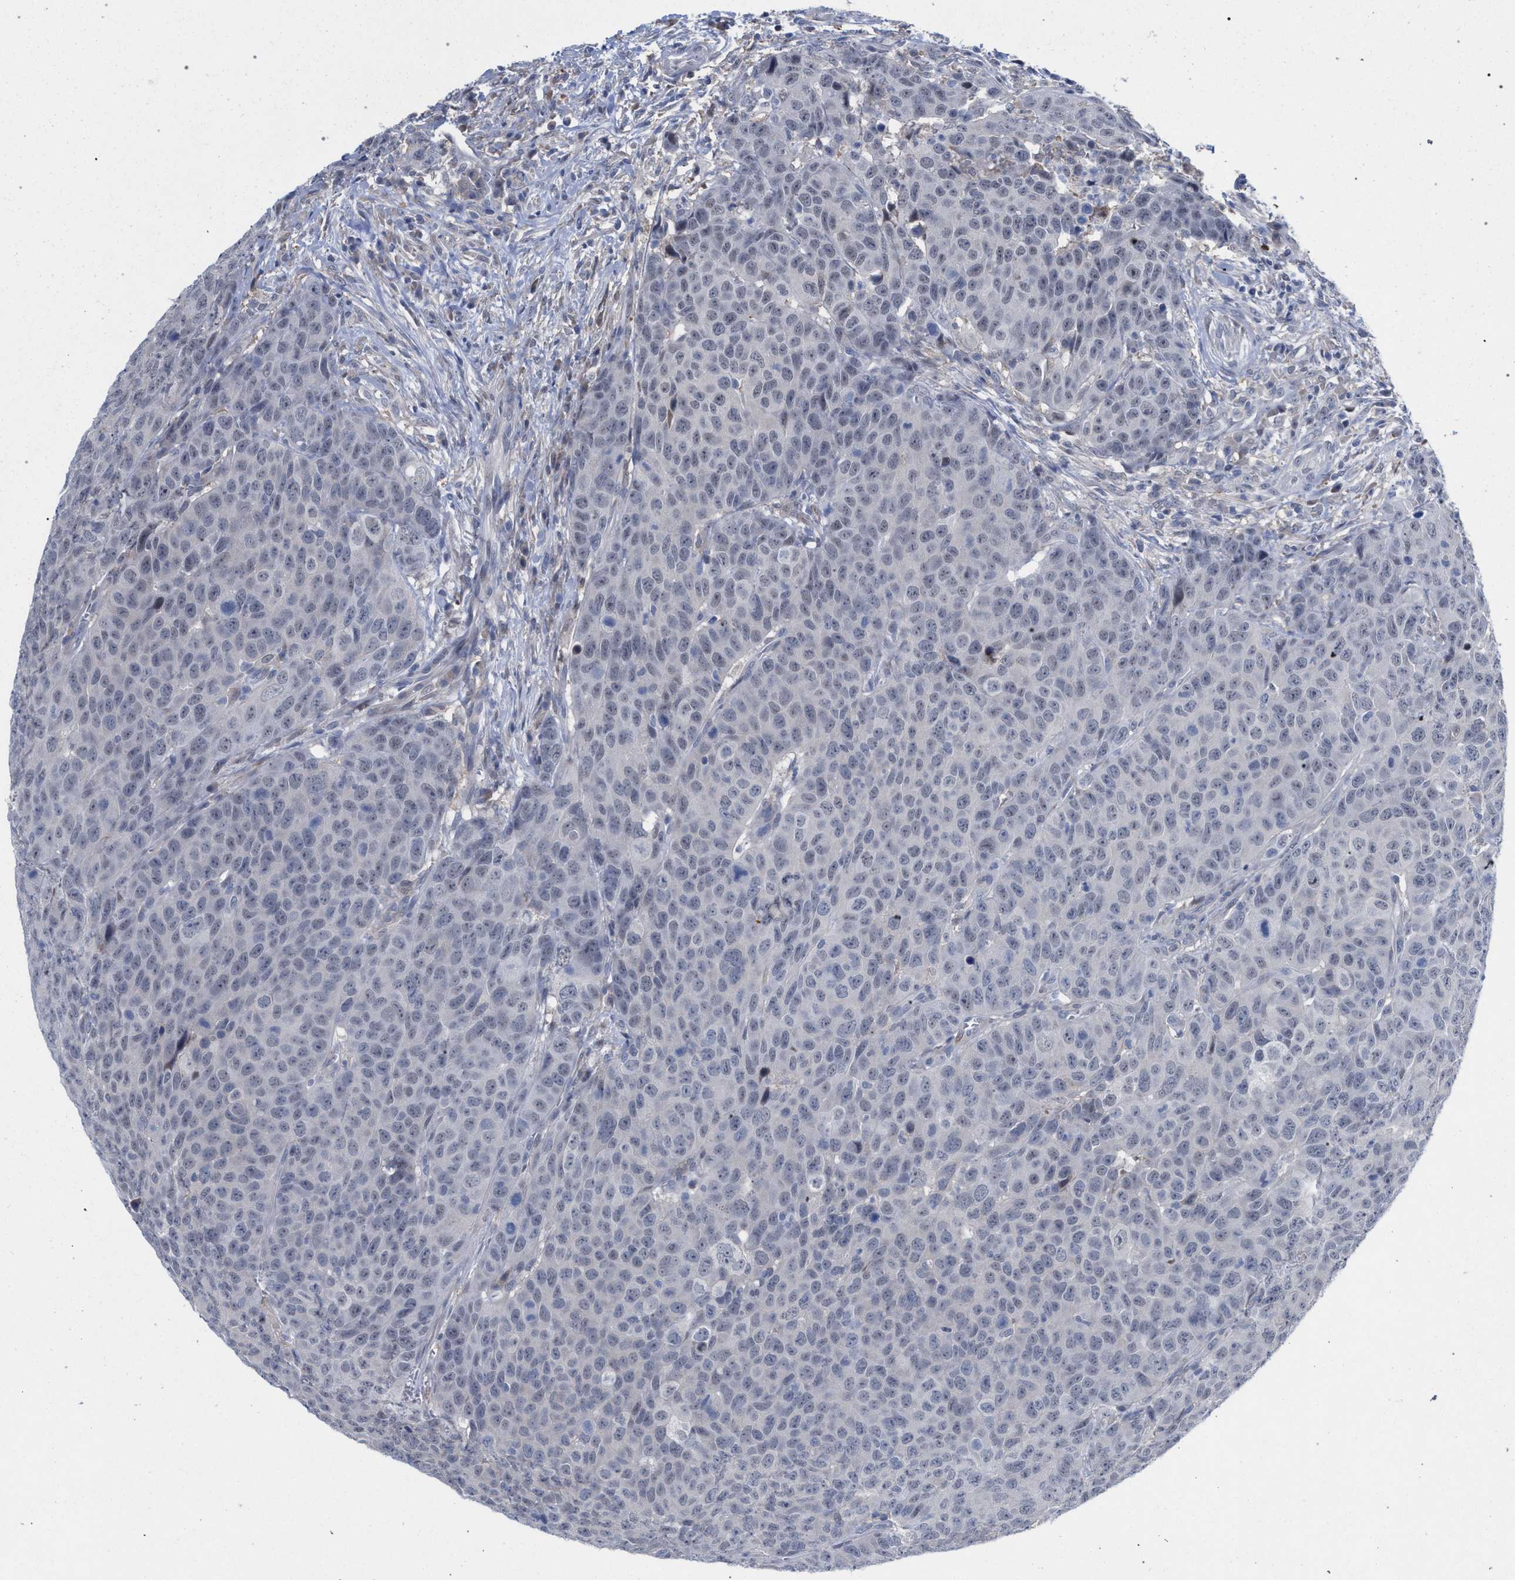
{"staining": {"intensity": "weak", "quantity": "25%-75%", "location": "nuclear"}, "tissue": "head and neck cancer", "cell_type": "Tumor cells", "image_type": "cancer", "snomed": [{"axis": "morphology", "description": "Squamous cell carcinoma, NOS"}, {"axis": "topography", "description": "Head-Neck"}], "caption": "Approximately 25%-75% of tumor cells in head and neck squamous cell carcinoma reveal weak nuclear protein staining as visualized by brown immunohistochemical staining.", "gene": "FHOD3", "patient": {"sex": "male", "age": 66}}